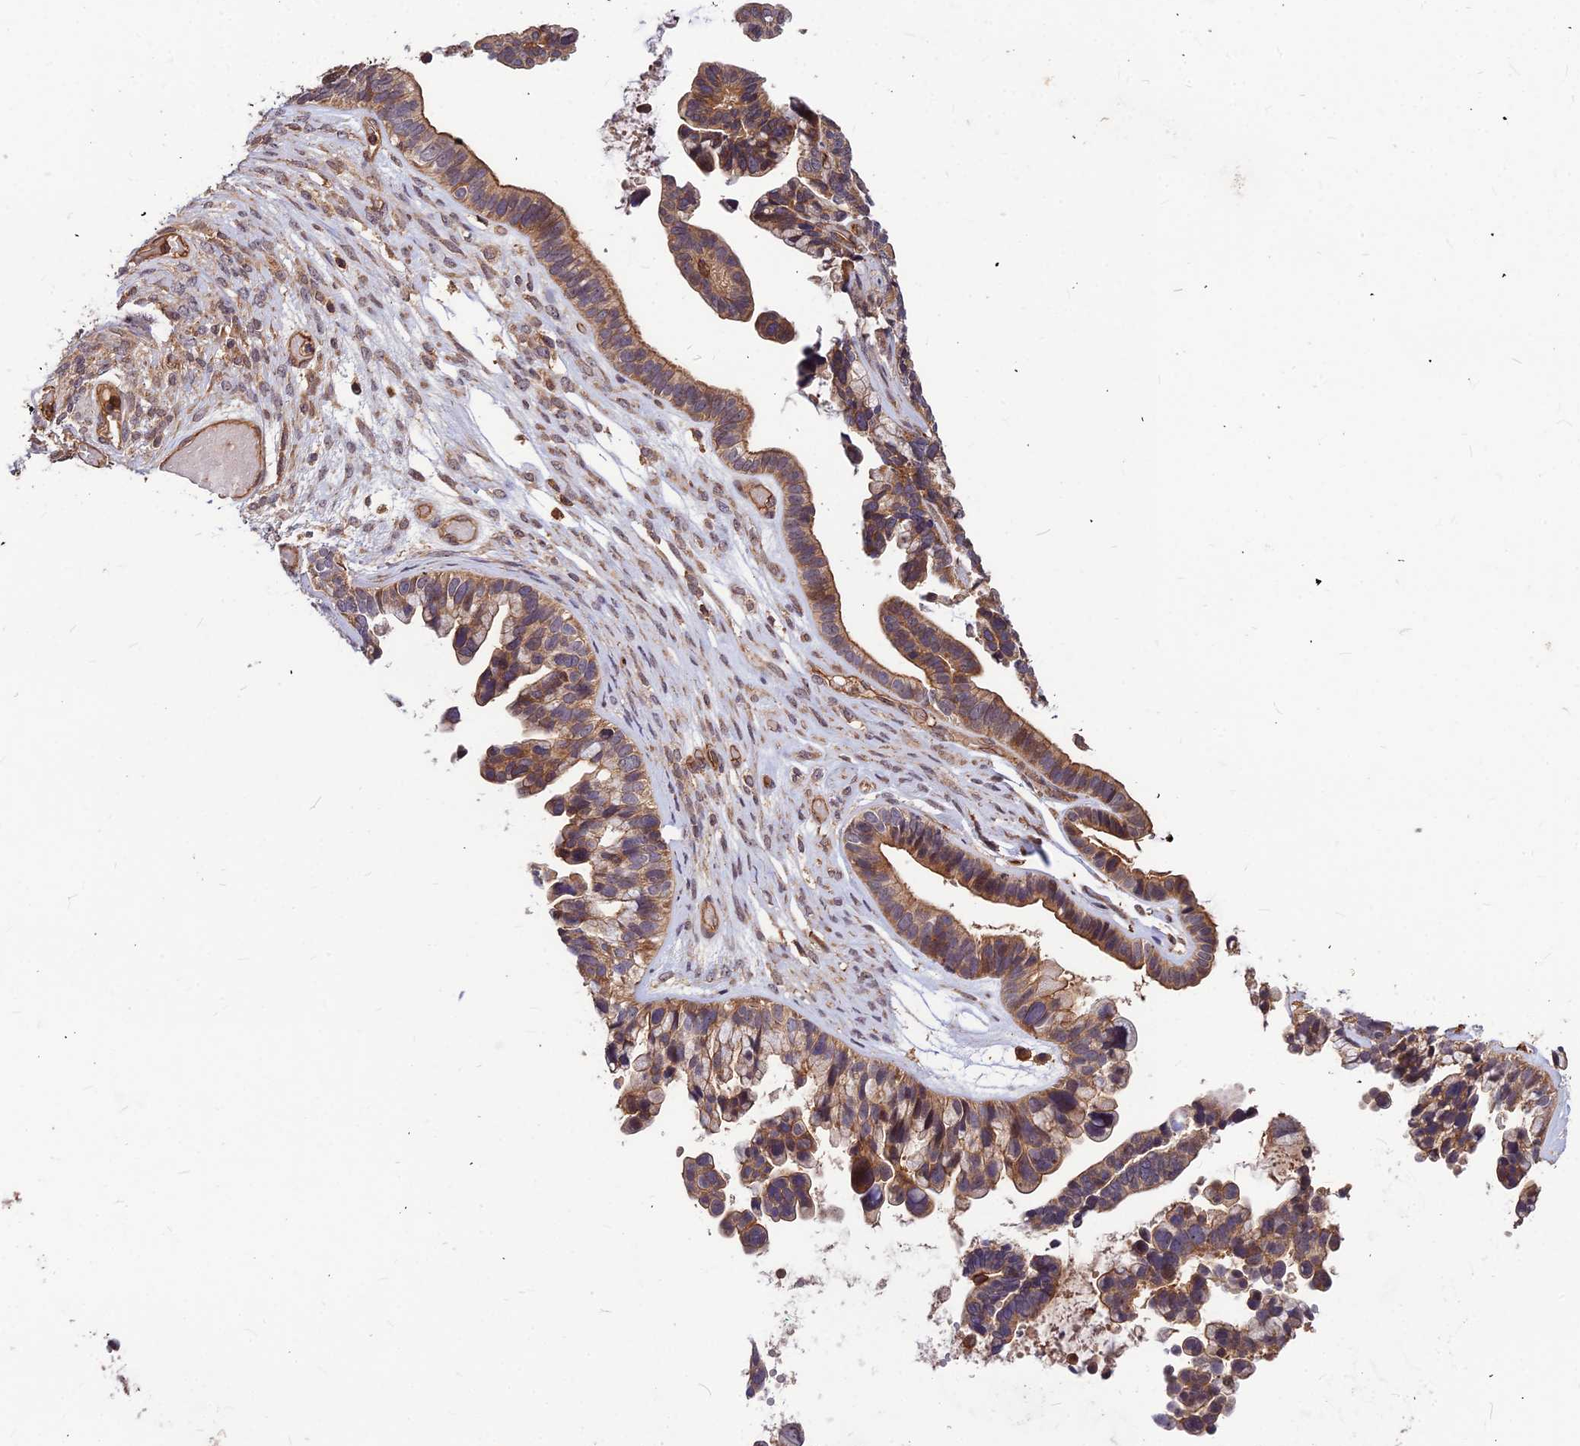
{"staining": {"intensity": "moderate", "quantity": ">75%", "location": "cytoplasmic/membranous"}, "tissue": "ovarian cancer", "cell_type": "Tumor cells", "image_type": "cancer", "snomed": [{"axis": "morphology", "description": "Cystadenocarcinoma, serous, NOS"}, {"axis": "topography", "description": "Ovary"}], "caption": "Moderate cytoplasmic/membranous expression for a protein is appreciated in approximately >75% of tumor cells of ovarian cancer using immunohistochemistry (IHC).", "gene": "ZNF467", "patient": {"sex": "female", "age": 56}}